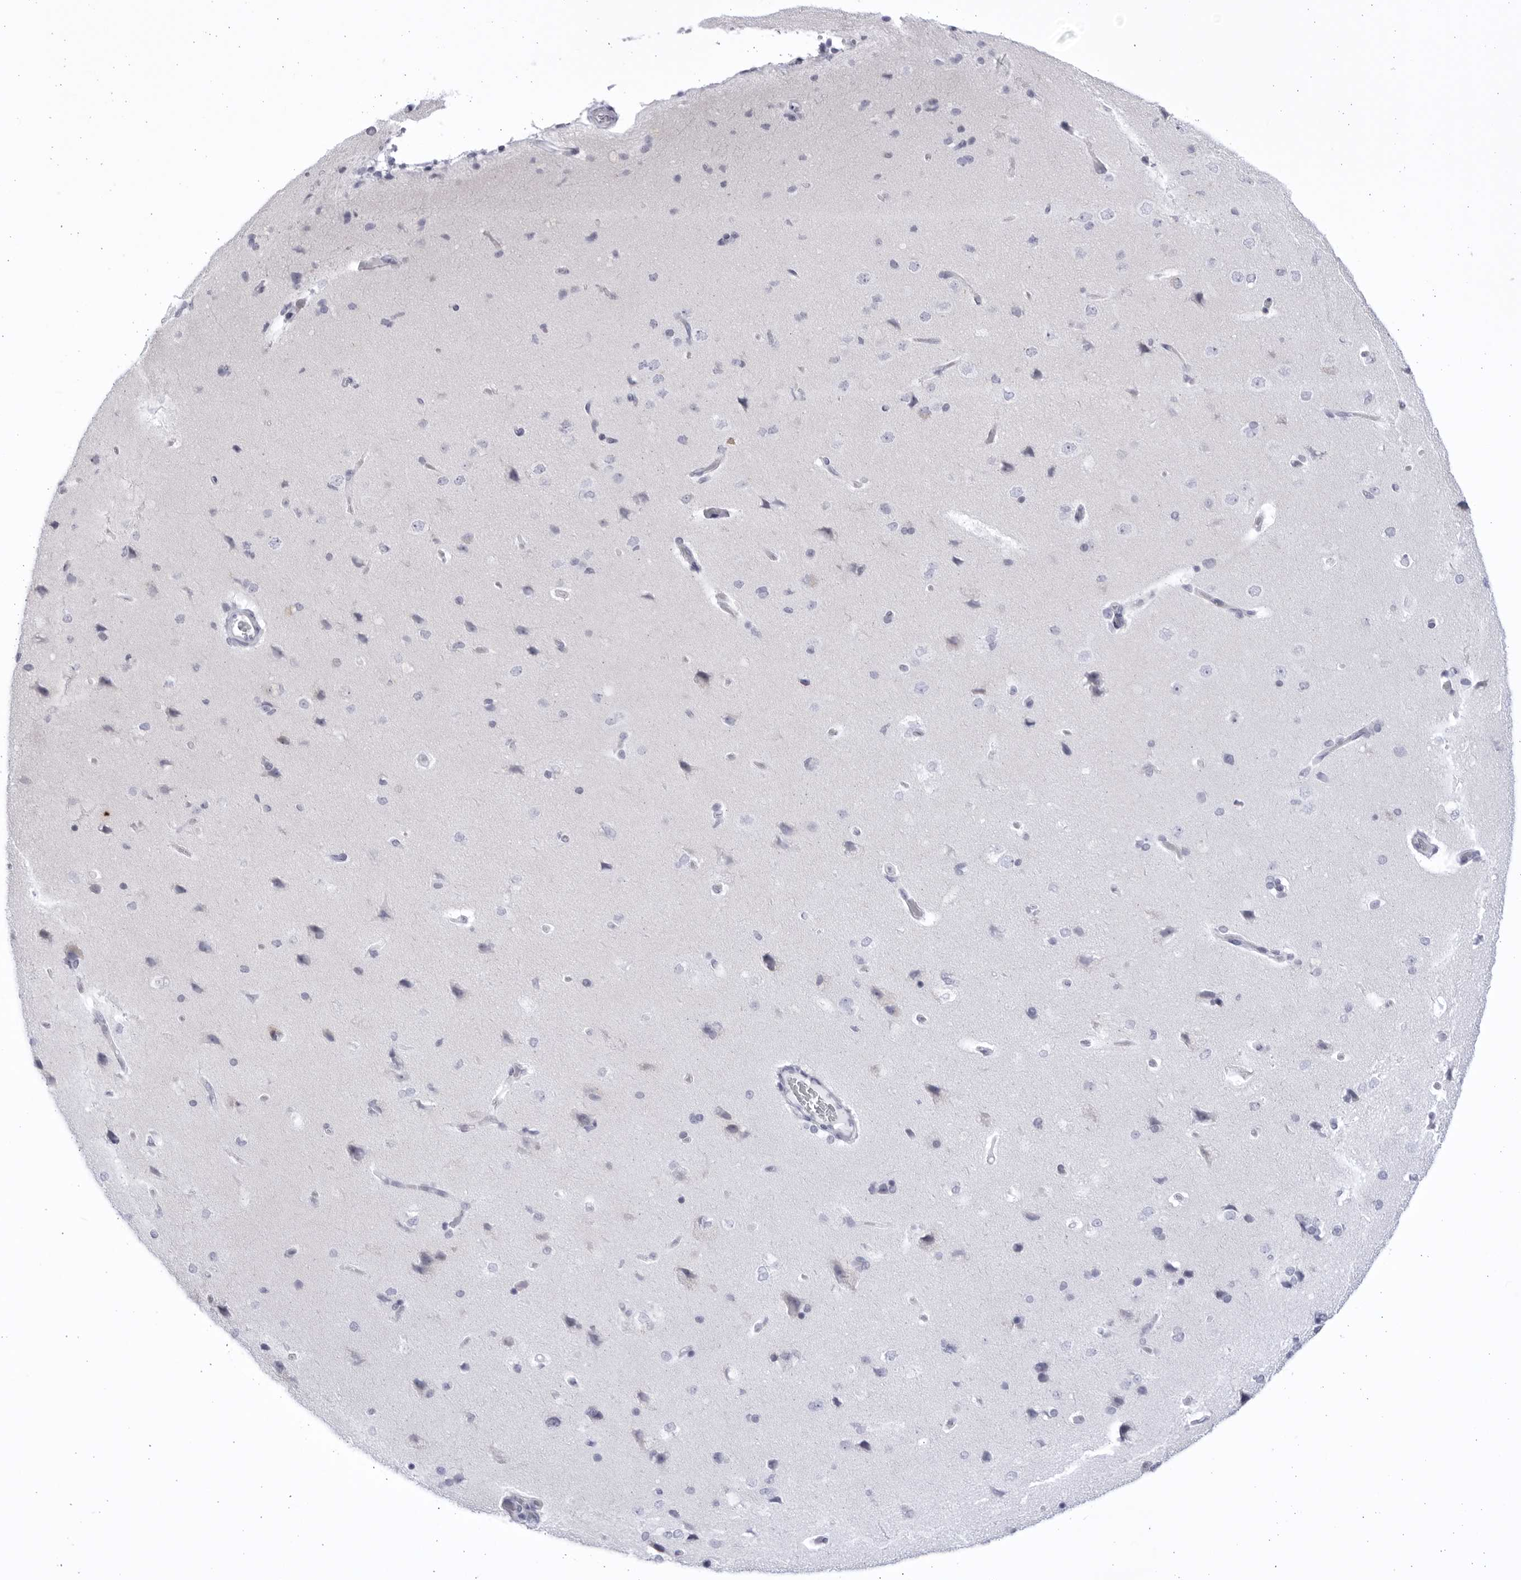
{"staining": {"intensity": "negative", "quantity": "none", "location": "none"}, "tissue": "cerebral cortex", "cell_type": "Endothelial cells", "image_type": "normal", "snomed": [{"axis": "morphology", "description": "Normal tissue, NOS"}, {"axis": "topography", "description": "Cerebral cortex"}], "caption": "Immunohistochemistry (IHC) histopathology image of unremarkable cerebral cortex stained for a protein (brown), which exhibits no expression in endothelial cells.", "gene": "CCDC181", "patient": {"sex": "male", "age": 62}}